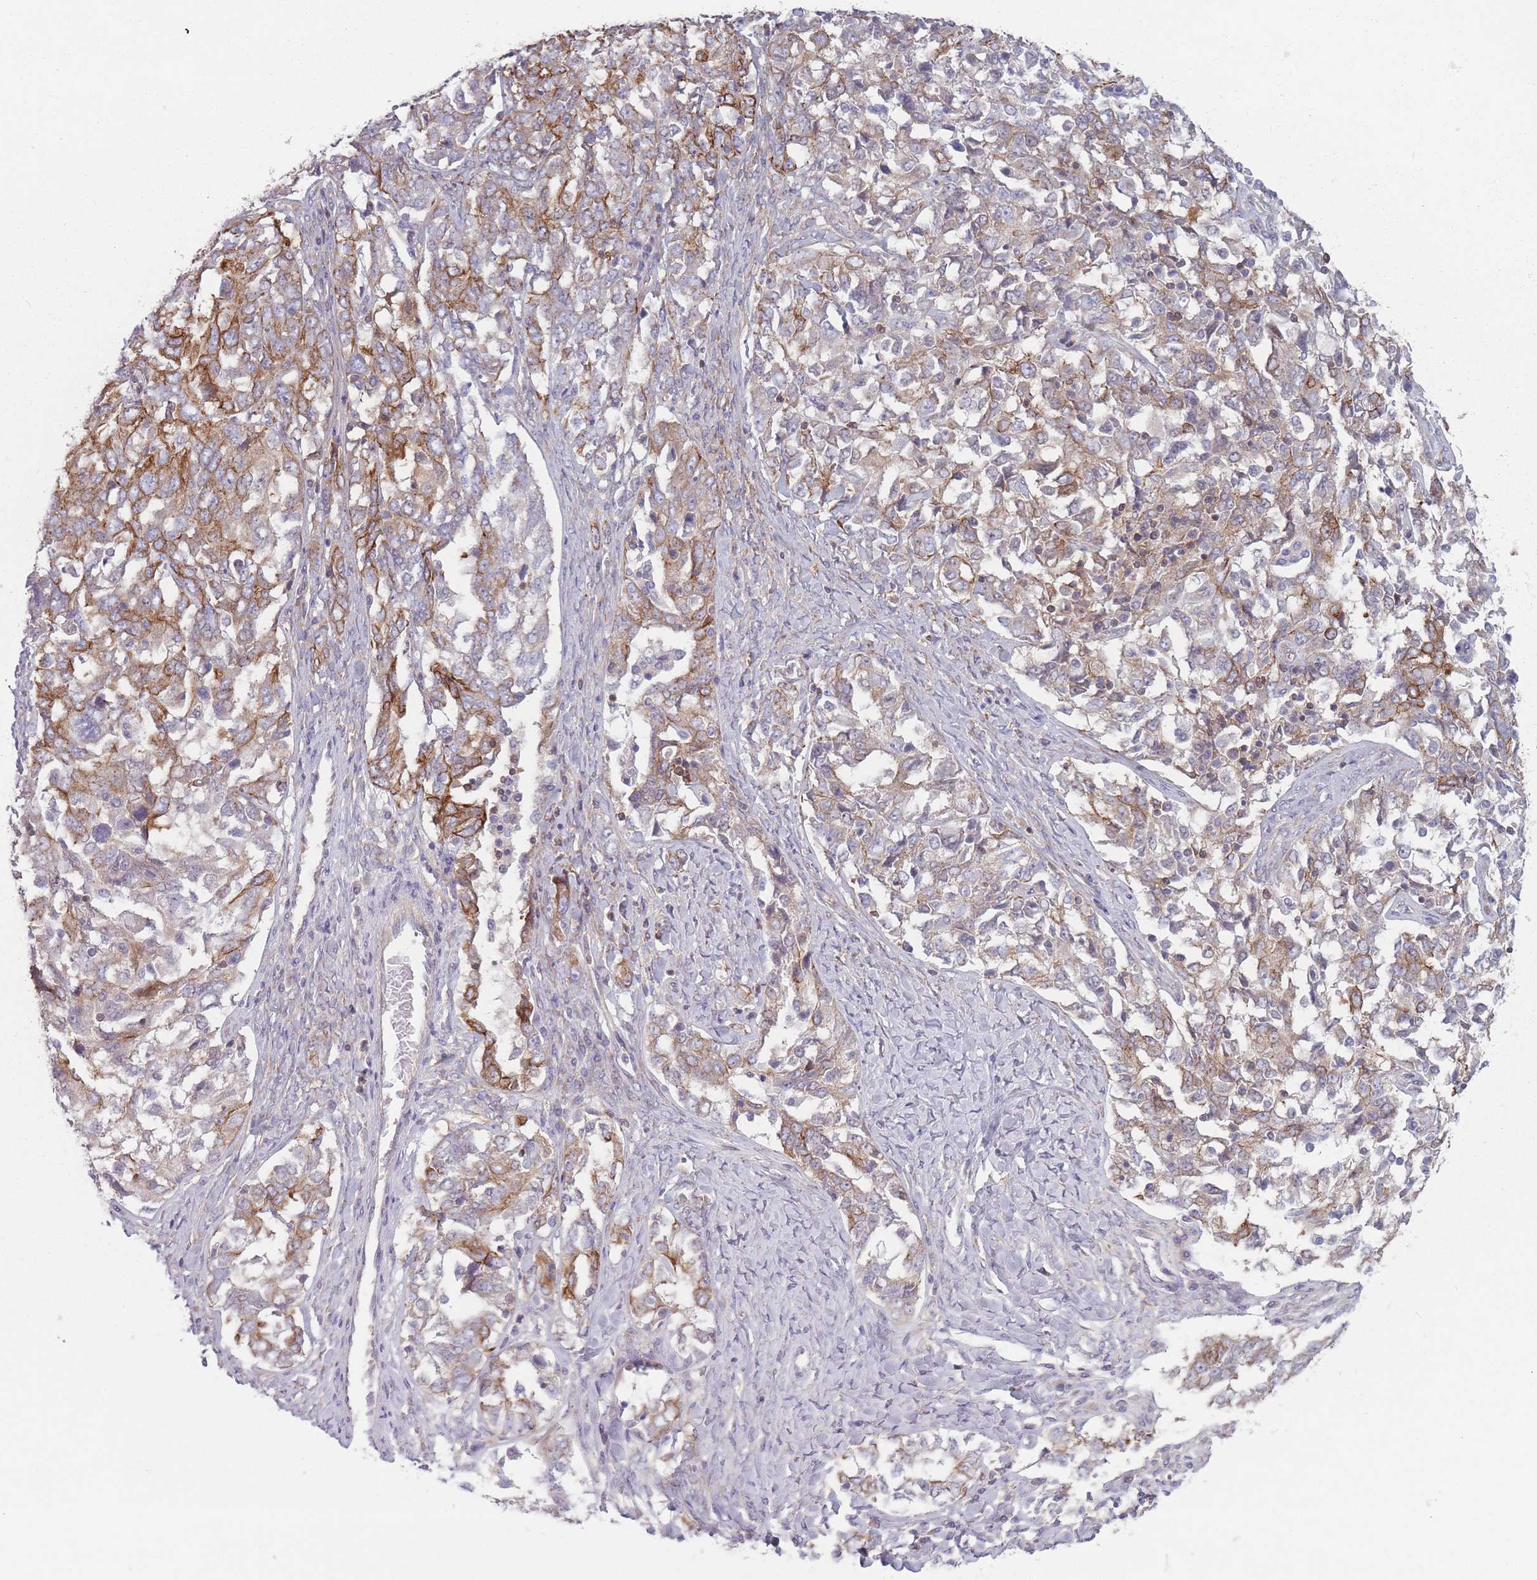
{"staining": {"intensity": "moderate", "quantity": "25%-75%", "location": "cytoplasmic/membranous"}, "tissue": "ovarian cancer", "cell_type": "Tumor cells", "image_type": "cancer", "snomed": [{"axis": "morphology", "description": "Carcinoma, endometroid"}, {"axis": "topography", "description": "Ovary"}], "caption": "Moderate cytoplasmic/membranous protein expression is seen in about 25%-75% of tumor cells in ovarian endometroid carcinoma.", "gene": "HSBP1L1", "patient": {"sex": "female", "age": 62}}